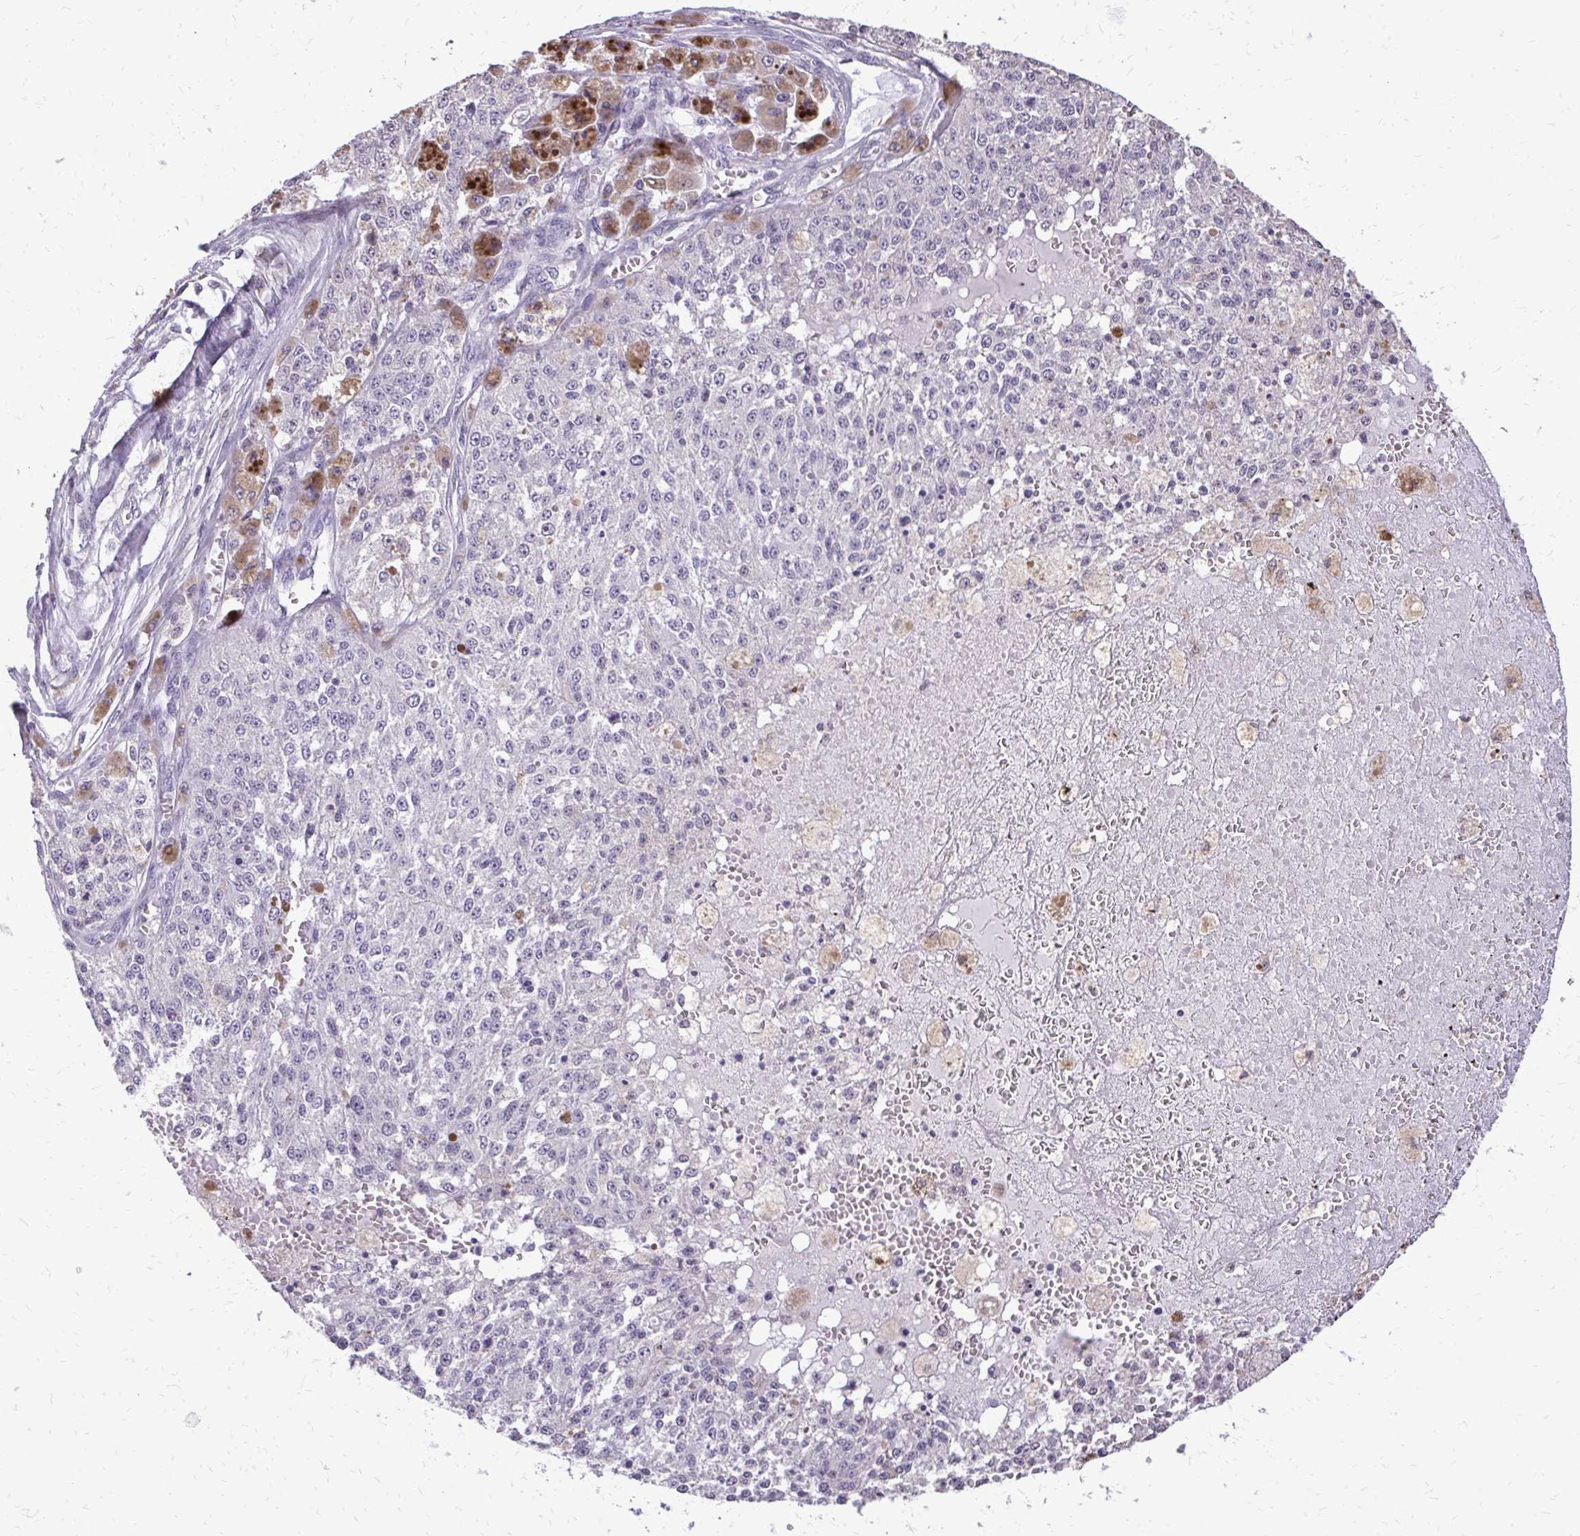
{"staining": {"intensity": "negative", "quantity": "none", "location": "none"}, "tissue": "melanoma", "cell_type": "Tumor cells", "image_type": "cancer", "snomed": [{"axis": "morphology", "description": "Malignant melanoma, Metastatic site"}, {"axis": "topography", "description": "Lymph node"}], "caption": "This is an immunohistochemistry (IHC) histopathology image of human malignant melanoma (metastatic site). There is no staining in tumor cells.", "gene": "AKAP5", "patient": {"sex": "female", "age": 64}}